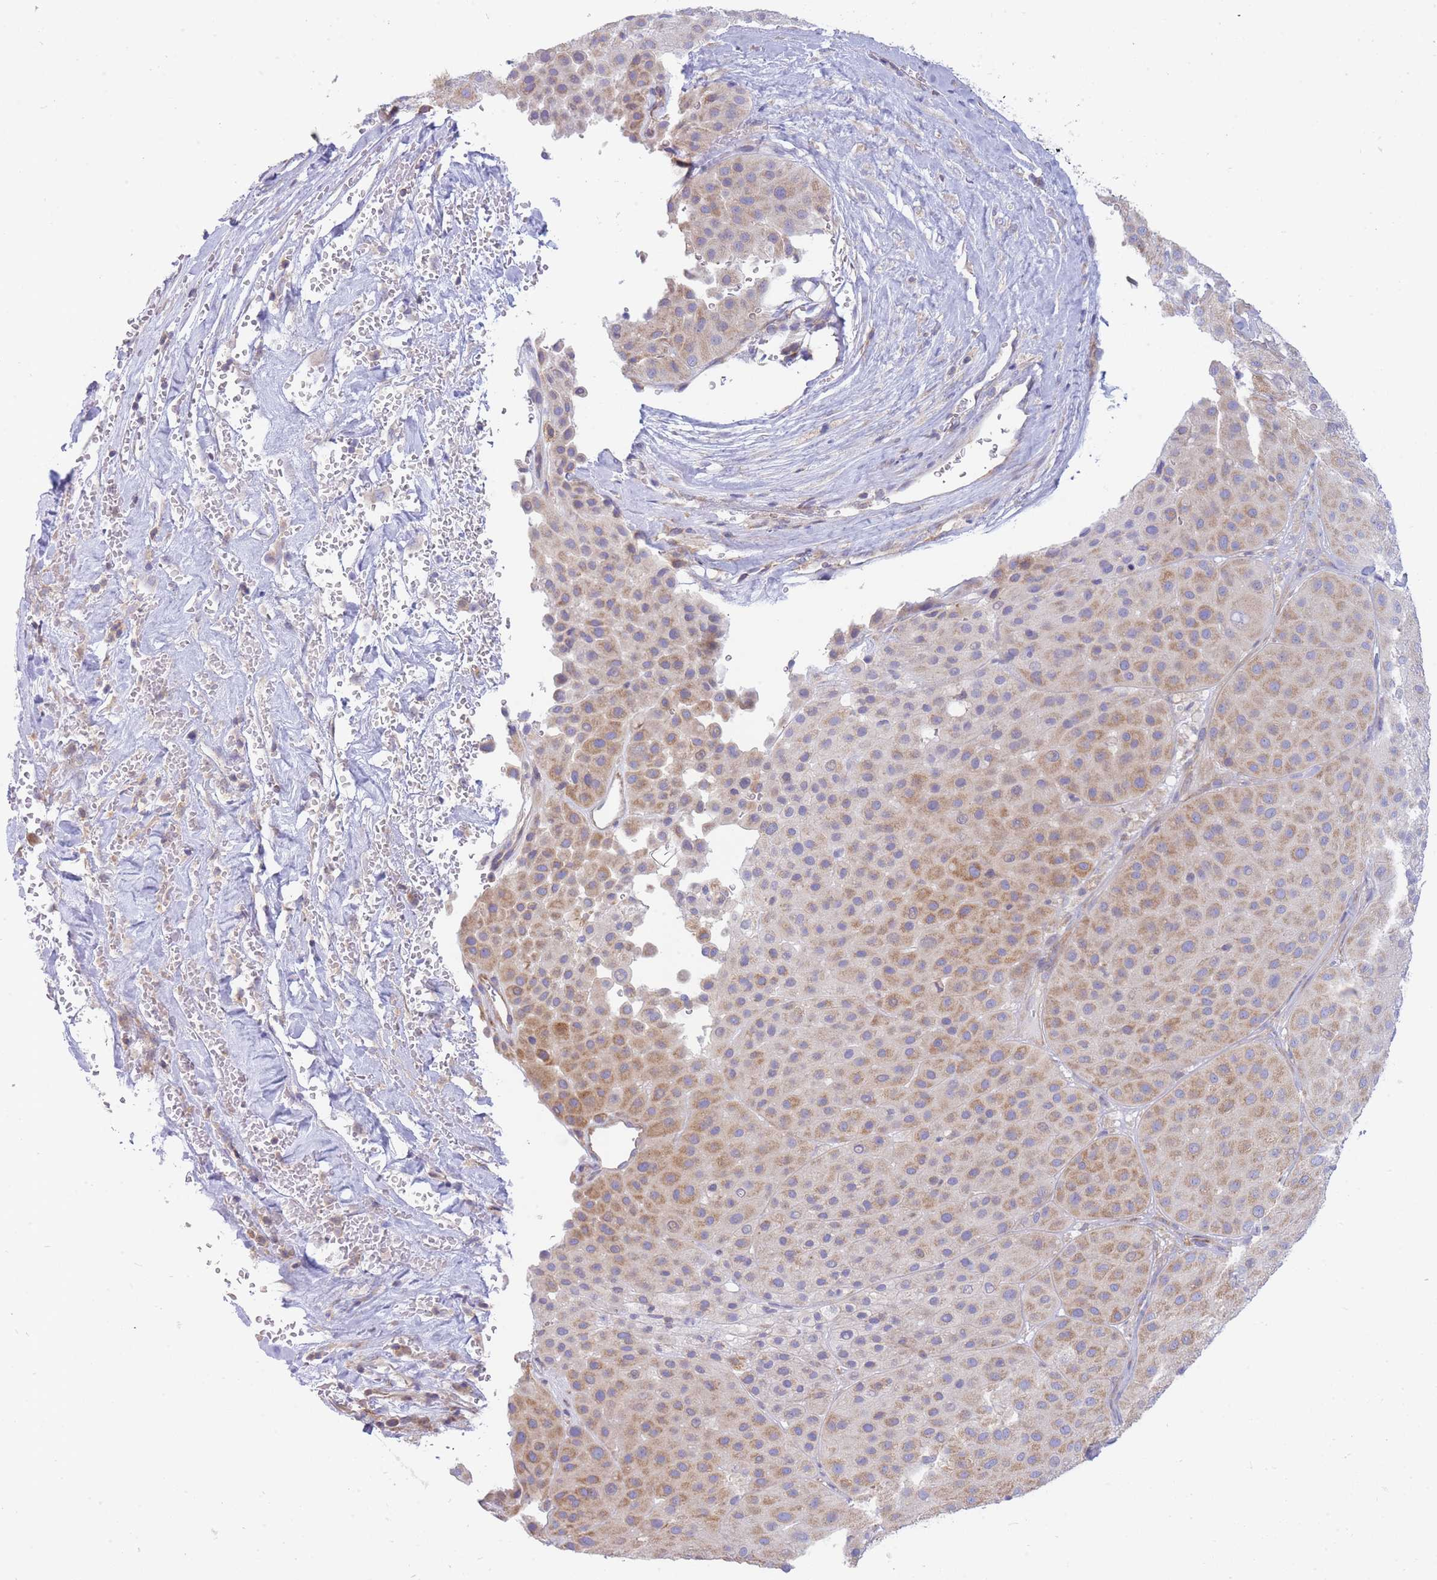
{"staining": {"intensity": "moderate", "quantity": "25%-75%", "location": "cytoplasmic/membranous"}, "tissue": "melanoma", "cell_type": "Tumor cells", "image_type": "cancer", "snomed": [{"axis": "morphology", "description": "Malignant melanoma, Metastatic site"}, {"axis": "topography", "description": "Smooth muscle"}], "caption": "Immunohistochemical staining of human melanoma exhibits moderate cytoplasmic/membranous protein expression in approximately 25%-75% of tumor cells.", "gene": "SH2B2", "patient": {"sex": "male", "age": 41}}